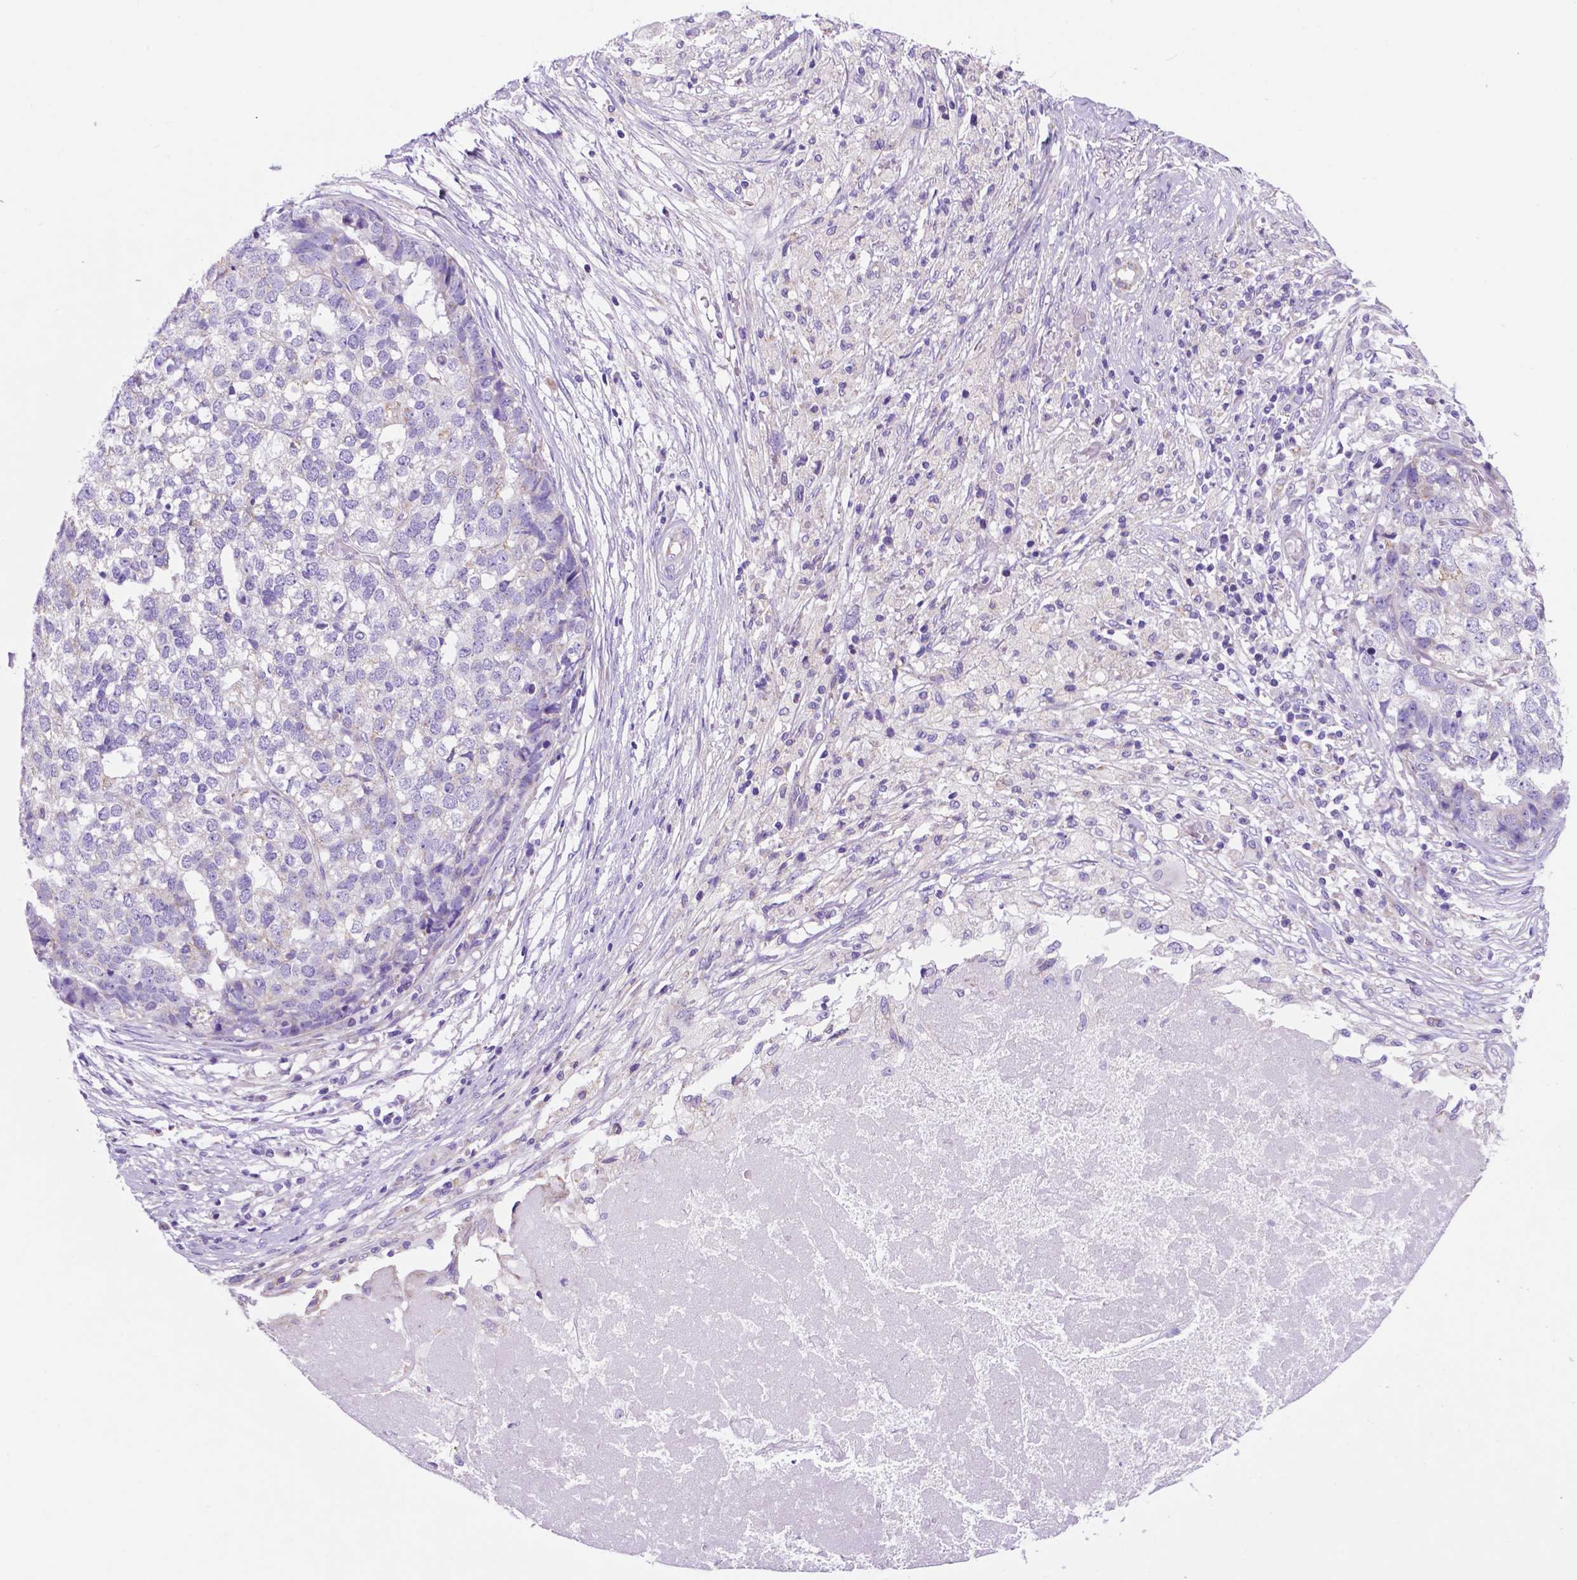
{"staining": {"intensity": "negative", "quantity": "none", "location": "none"}, "tissue": "stomach cancer", "cell_type": "Tumor cells", "image_type": "cancer", "snomed": [{"axis": "morphology", "description": "Adenocarcinoma, NOS"}, {"axis": "topography", "description": "Stomach"}], "caption": "Immunohistochemistry (IHC) of human adenocarcinoma (stomach) shows no expression in tumor cells. (DAB (3,3'-diaminobenzidine) immunohistochemistry (IHC), high magnification).", "gene": "TMEM121B", "patient": {"sex": "male", "age": 69}}